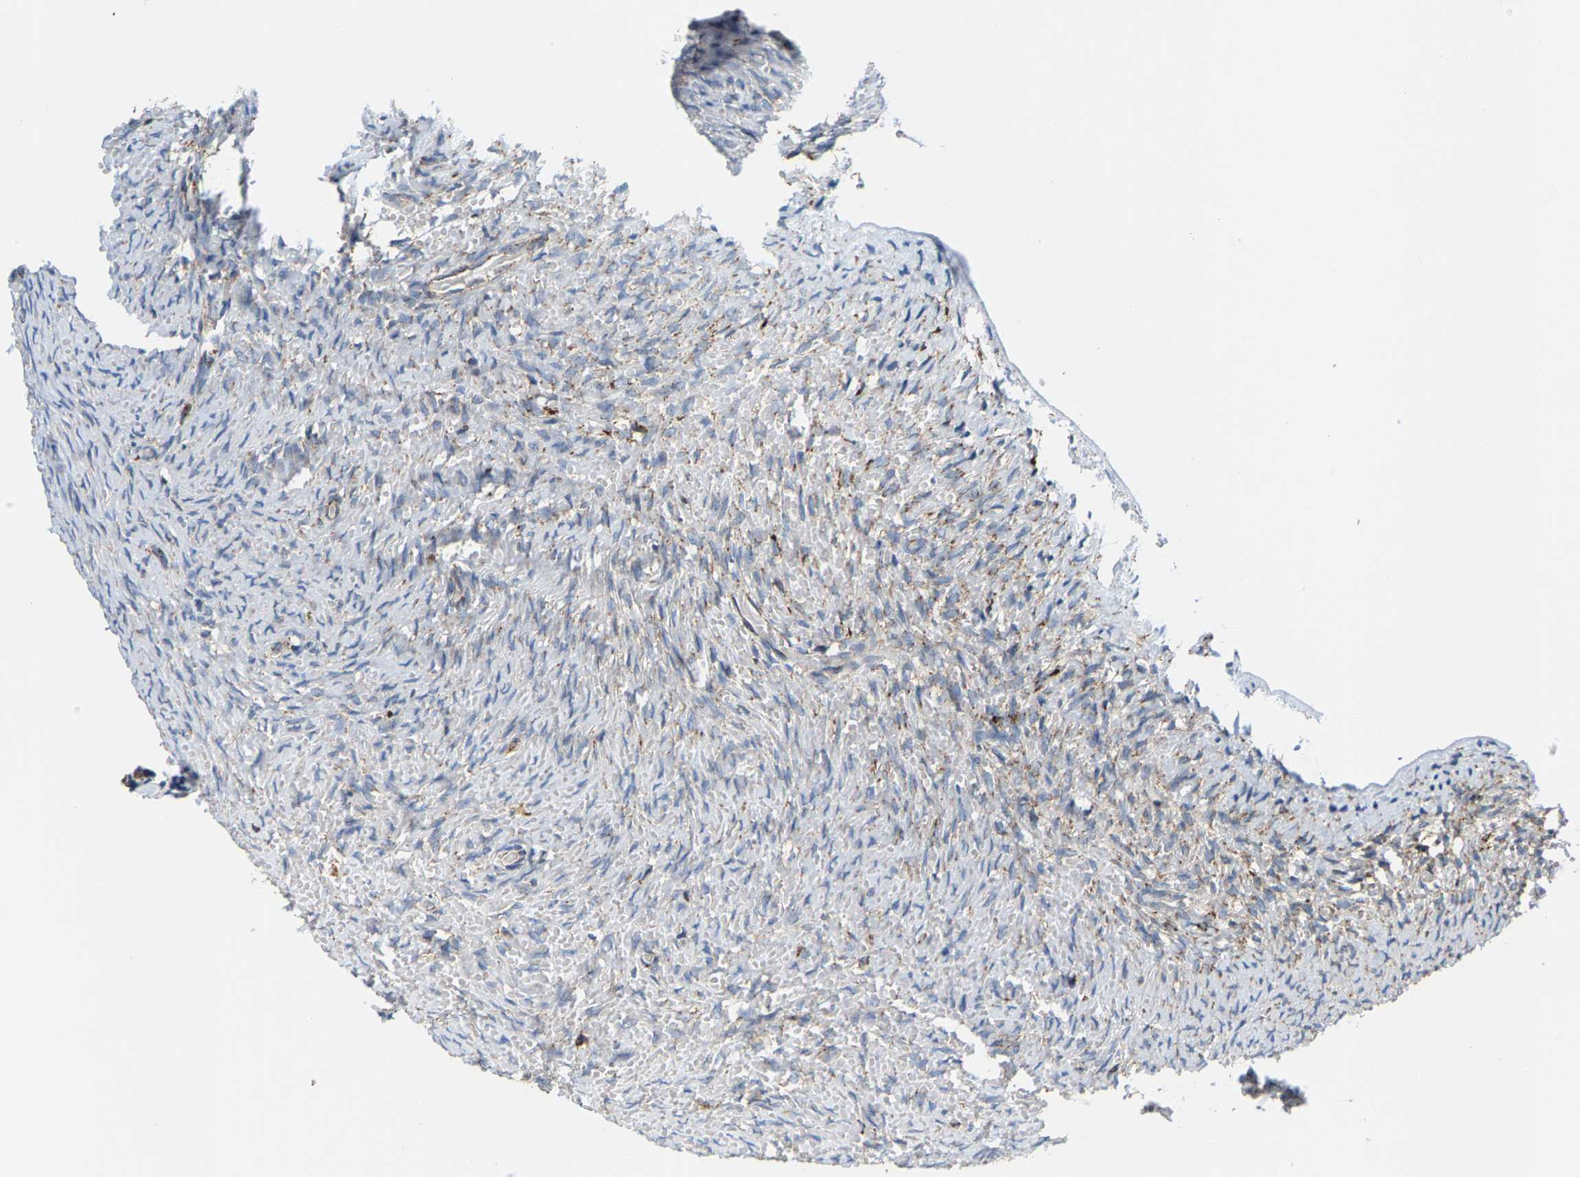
{"staining": {"intensity": "negative", "quantity": "none", "location": "none"}, "tissue": "ovary", "cell_type": "Ovarian stroma cells", "image_type": "normal", "snomed": [{"axis": "morphology", "description": "Normal tissue, NOS"}, {"axis": "topography", "description": "Ovary"}], "caption": "Immunohistochemistry (IHC) micrograph of unremarkable human ovary stained for a protein (brown), which exhibits no expression in ovarian stroma cells.", "gene": "SHMT2", "patient": {"sex": "female", "age": 27}}